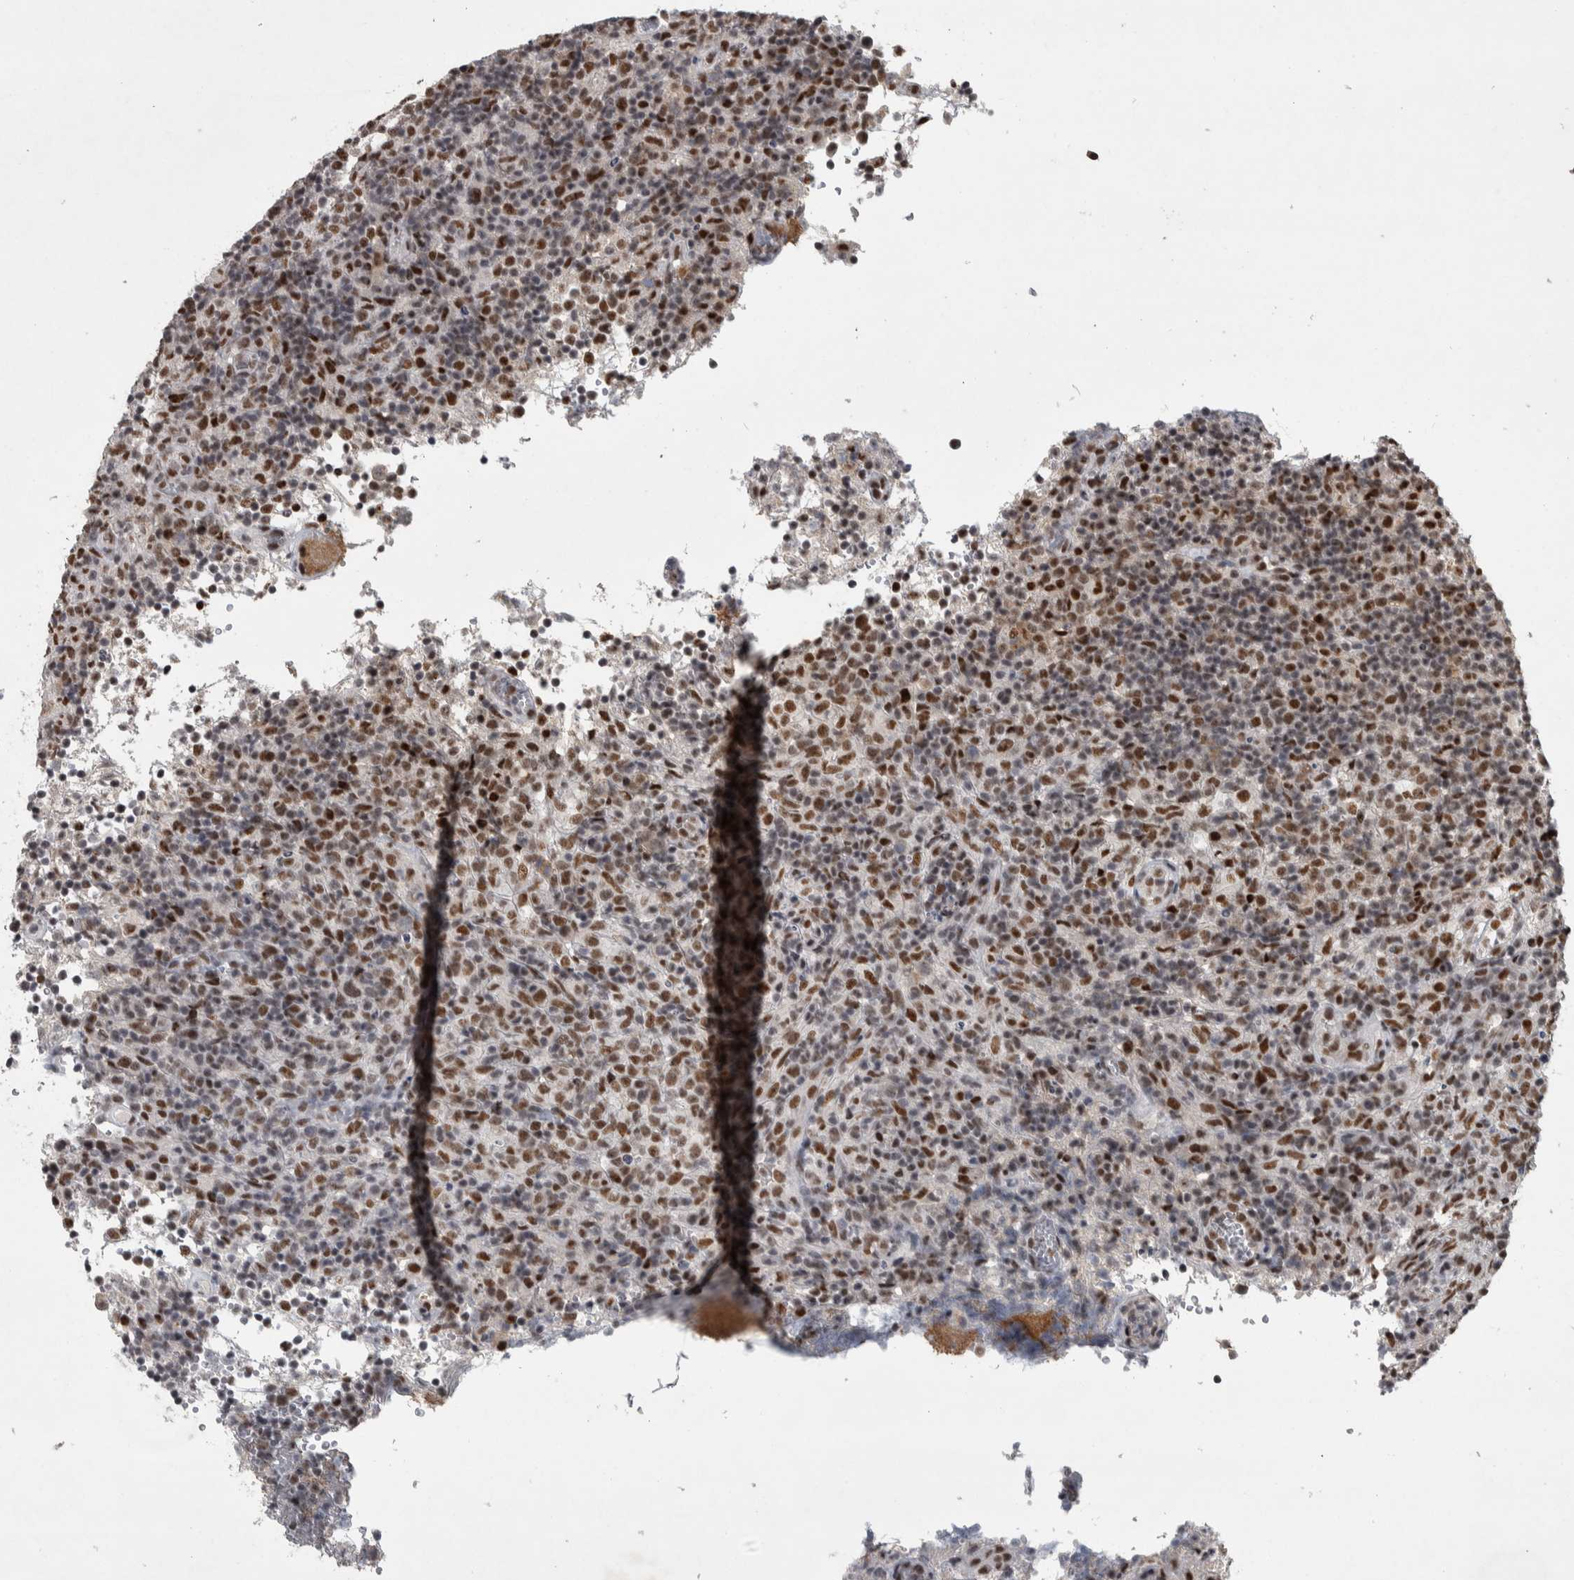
{"staining": {"intensity": "moderate", "quantity": ">75%", "location": "nuclear"}, "tissue": "lymphoma", "cell_type": "Tumor cells", "image_type": "cancer", "snomed": [{"axis": "morphology", "description": "Malignant lymphoma, non-Hodgkin's type, High grade"}, {"axis": "topography", "description": "Lymph node"}], "caption": "Immunohistochemical staining of high-grade malignant lymphoma, non-Hodgkin's type exhibits moderate nuclear protein positivity in about >75% of tumor cells. The staining was performed using DAB (3,3'-diaminobenzidine), with brown indicating positive protein expression. Nuclei are stained blue with hematoxylin.", "gene": "DDX42", "patient": {"sex": "female", "age": 76}}